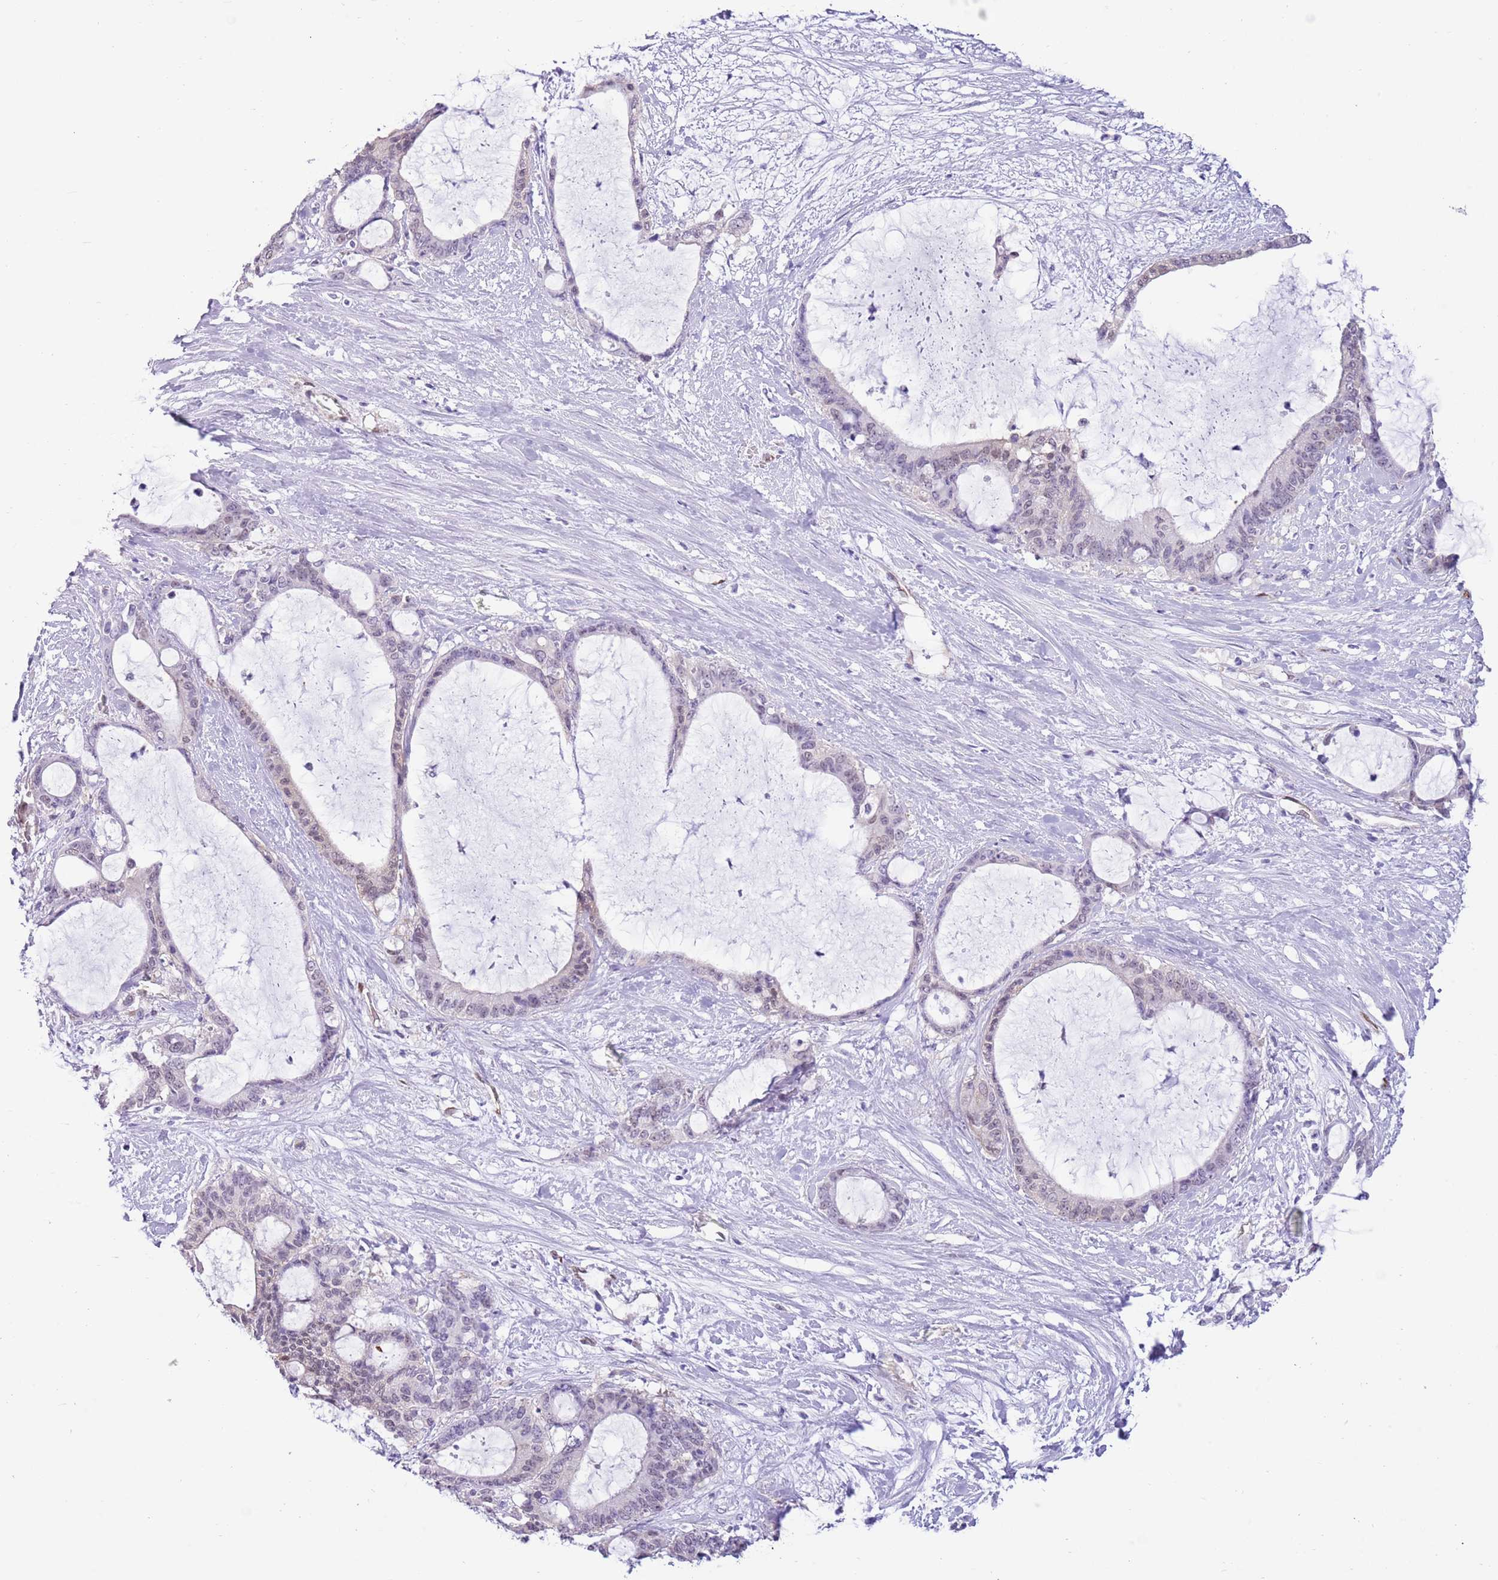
{"staining": {"intensity": "weak", "quantity": "<25%", "location": "nuclear"}, "tissue": "liver cancer", "cell_type": "Tumor cells", "image_type": "cancer", "snomed": [{"axis": "morphology", "description": "Normal tissue, NOS"}, {"axis": "morphology", "description": "Cholangiocarcinoma"}, {"axis": "topography", "description": "Liver"}, {"axis": "topography", "description": "Peripheral nerve tissue"}], "caption": "Immunohistochemistry micrograph of cholangiocarcinoma (liver) stained for a protein (brown), which displays no staining in tumor cells.", "gene": "DDI2", "patient": {"sex": "female", "age": 73}}